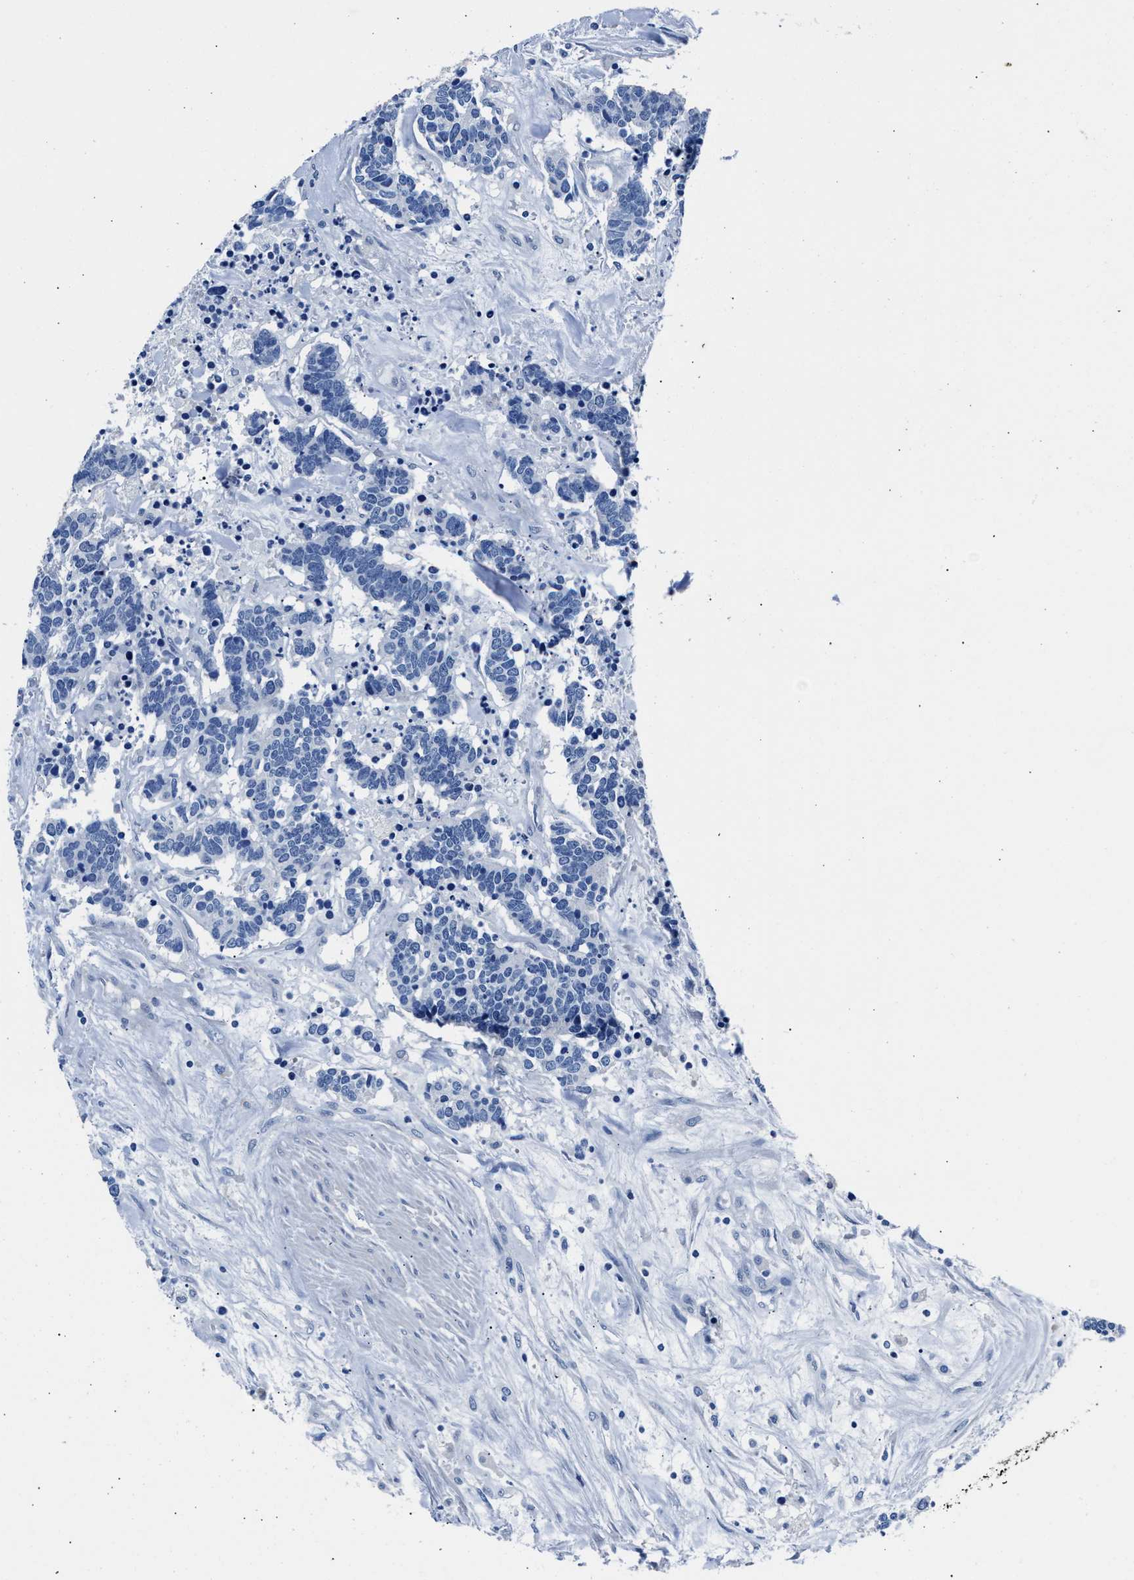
{"staining": {"intensity": "negative", "quantity": "none", "location": "none"}, "tissue": "carcinoid", "cell_type": "Tumor cells", "image_type": "cancer", "snomed": [{"axis": "morphology", "description": "Carcinoma, NOS"}, {"axis": "morphology", "description": "Carcinoid, malignant, NOS"}, {"axis": "topography", "description": "Urinary bladder"}], "caption": "This is a histopathology image of IHC staining of carcinoid, which shows no expression in tumor cells.", "gene": "GSTM1", "patient": {"sex": "male", "age": 57}}